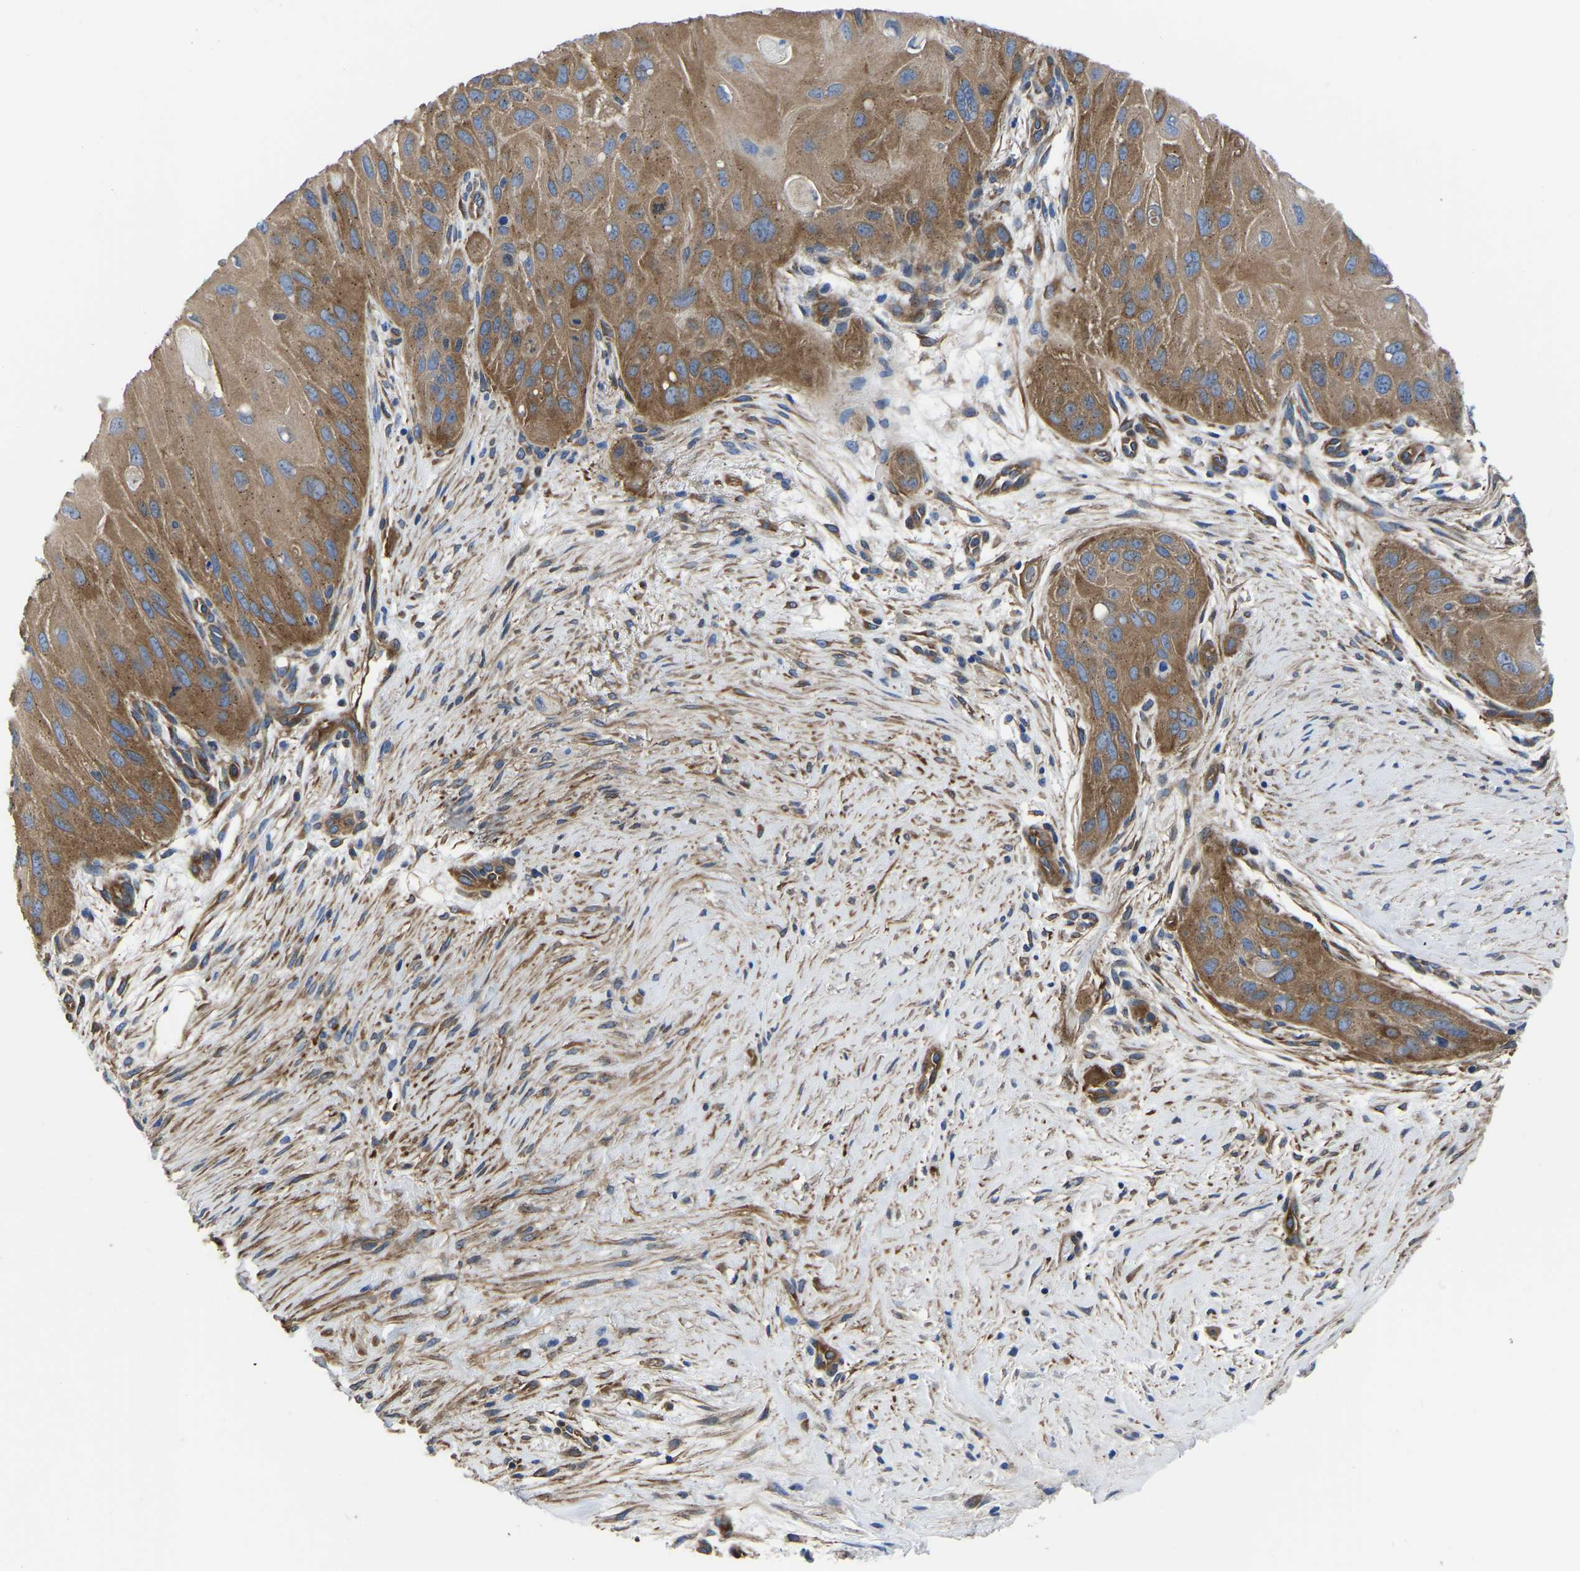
{"staining": {"intensity": "moderate", "quantity": ">75%", "location": "cytoplasmic/membranous"}, "tissue": "skin cancer", "cell_type": "Tumor cells", "image_type": "cancer", "snomed": [{"axis": "morphology", "description": "Squamous cell carcinoma, NOS"}, {"axis": "topography", "description": "Skin"}], "caption": "This histopathology image demonstrates IHC staining of human skin squamous cell carcinoma, with medium moderate cytoplasmic/membranous positivity in approximately >75% of tumor cells.", "gene": "TFG", "patient": {"sex": "female", "age": 77}}